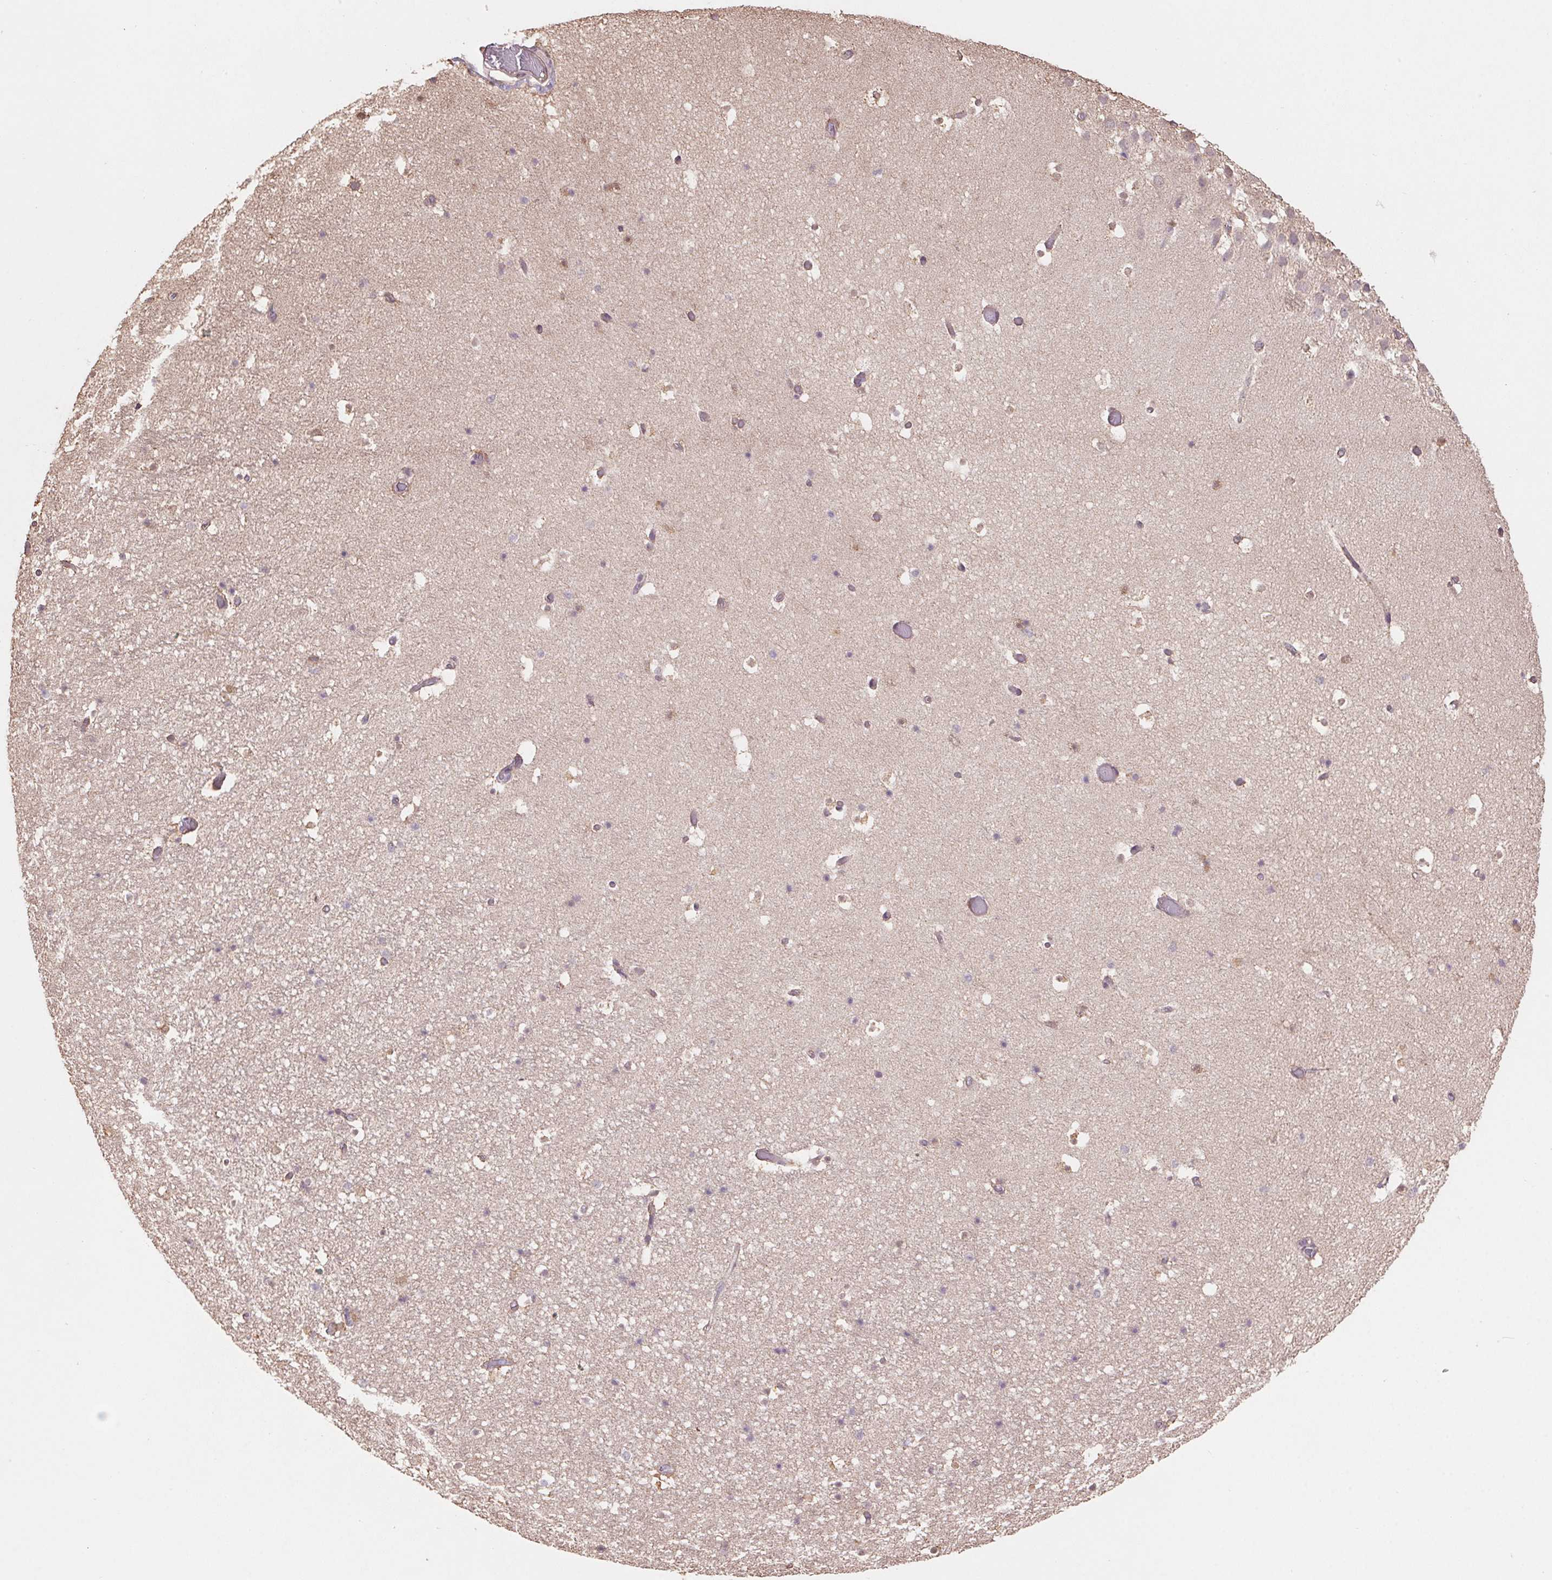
{"staining": {"intensity": "weak", "quantity": "<25%", "location": "cytoplasmic/membranous"}, "tissue": "hippocampus", "cell_type": "Glial cells", "image_type": "normal", "snomed": [{"axis": "morphology", "description": "Normal tissue, NOS"}, {"axis": "topography", "description": "Hippocampus"}], "caption": "This micrograph is of benign hippocampus stained with IHC to label a protein in brown with the nuclei are counter-stained blue. There is no staining in glial cells. Brightfield microscopy of immunohistochemistry stained with DAB (3,3'-diaminobenzidine) (brown) and hematoxylin (blue), captured at high magnification.", "gene": "CUTA", "patient": {"sex": "male", "age": 26}}